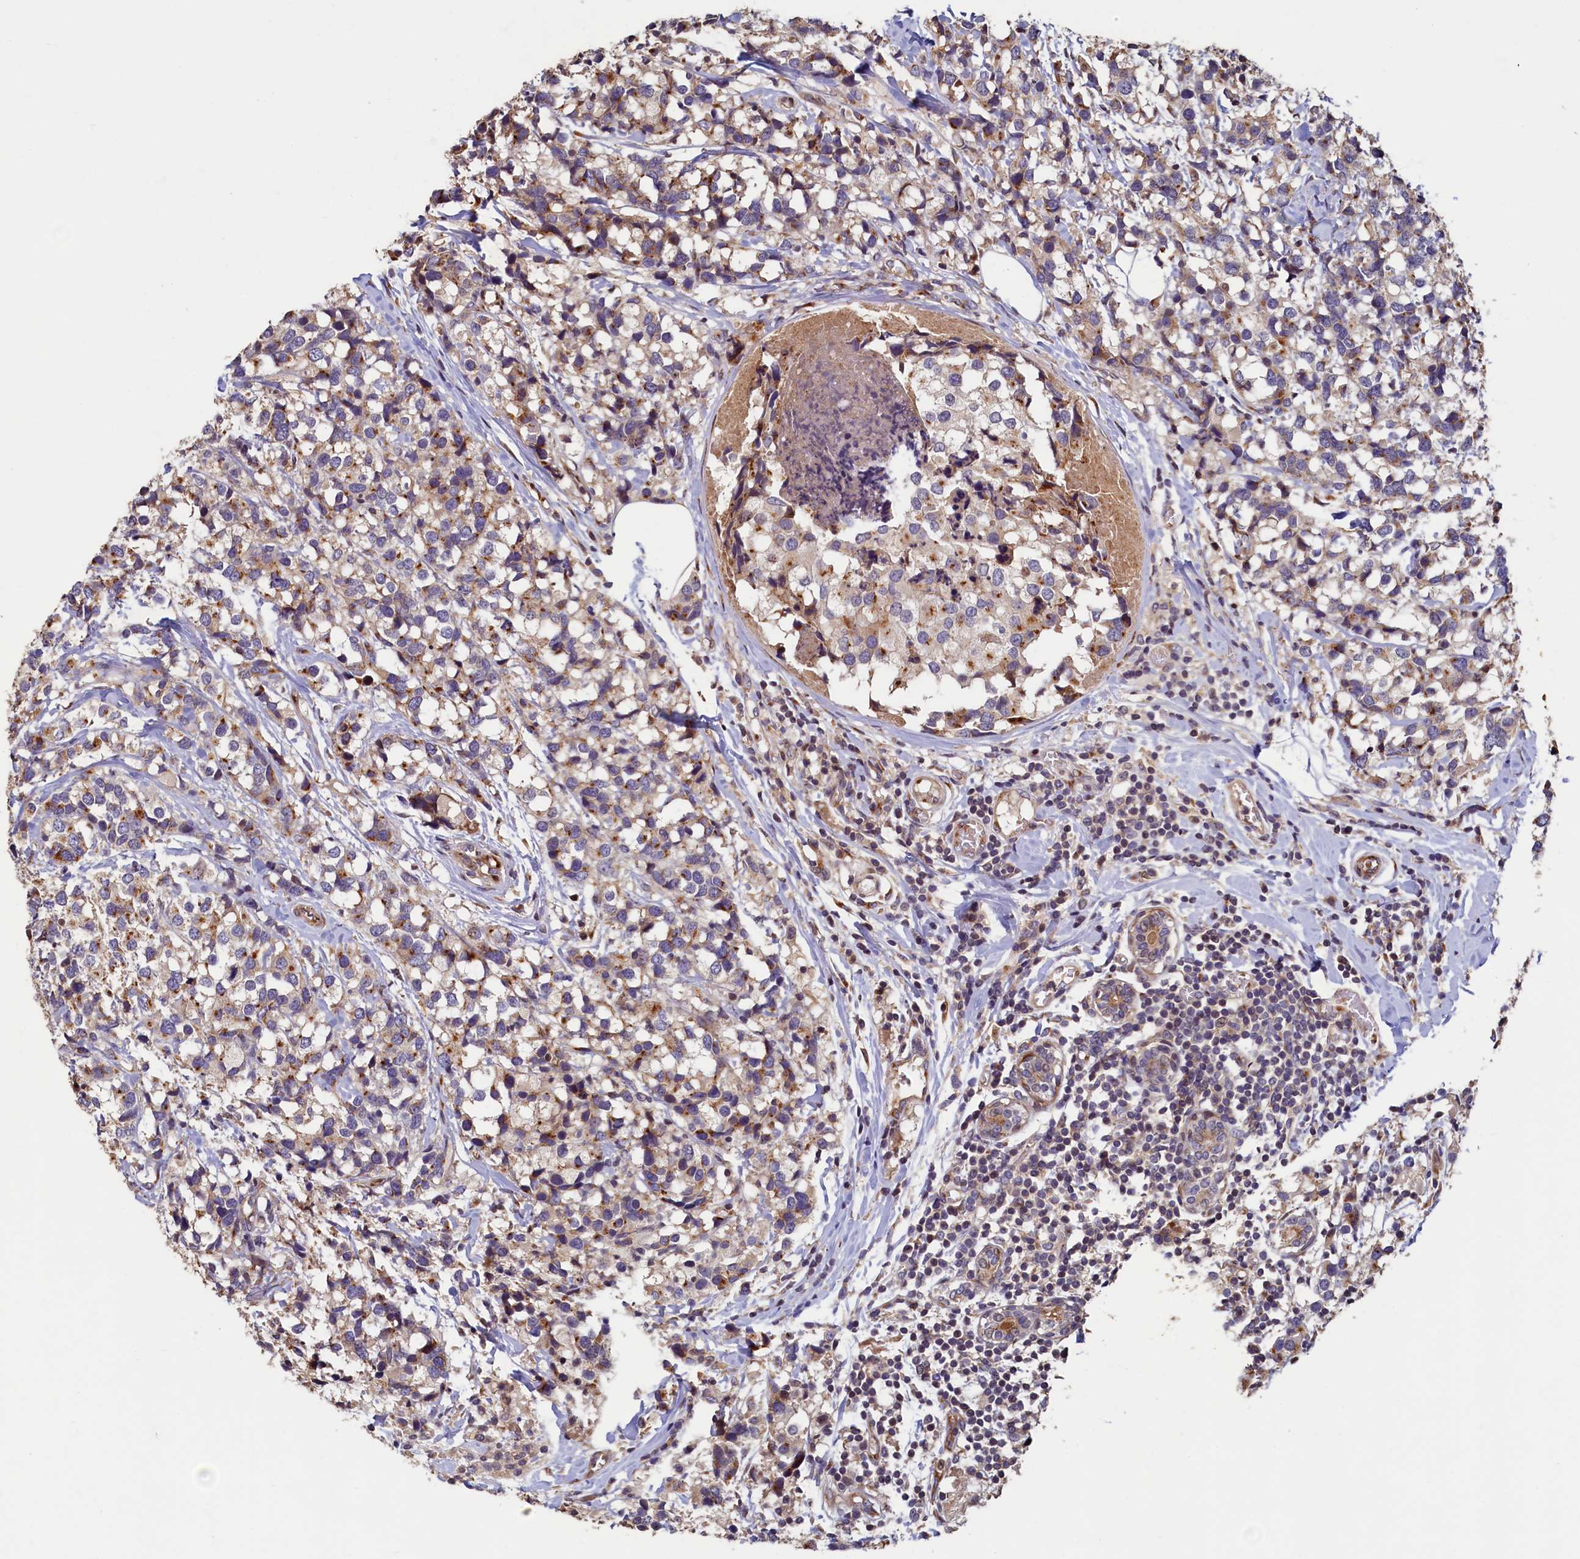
{"staining": {"intensity": "moderate", "quantity": "25%-75%", "location": "cytoplasmic/membranous"}, "tissue": "breast cancer", "cell_type": "Tumor cells", "image_type": "cancer", "snomed": [{"axis": "morphology", "description": "Lobular carcinoma"}, {"axis": "topography", "description": "Breast"}], "caption": "A histopathology image of breast cancer (lobular carcinoma) stained for a protein demonstrates moderate cytoplasmic/membranous brown staining in tumor cells.", "gene": "TMEM181", "patient": {"sex": "female", "age": 59}}